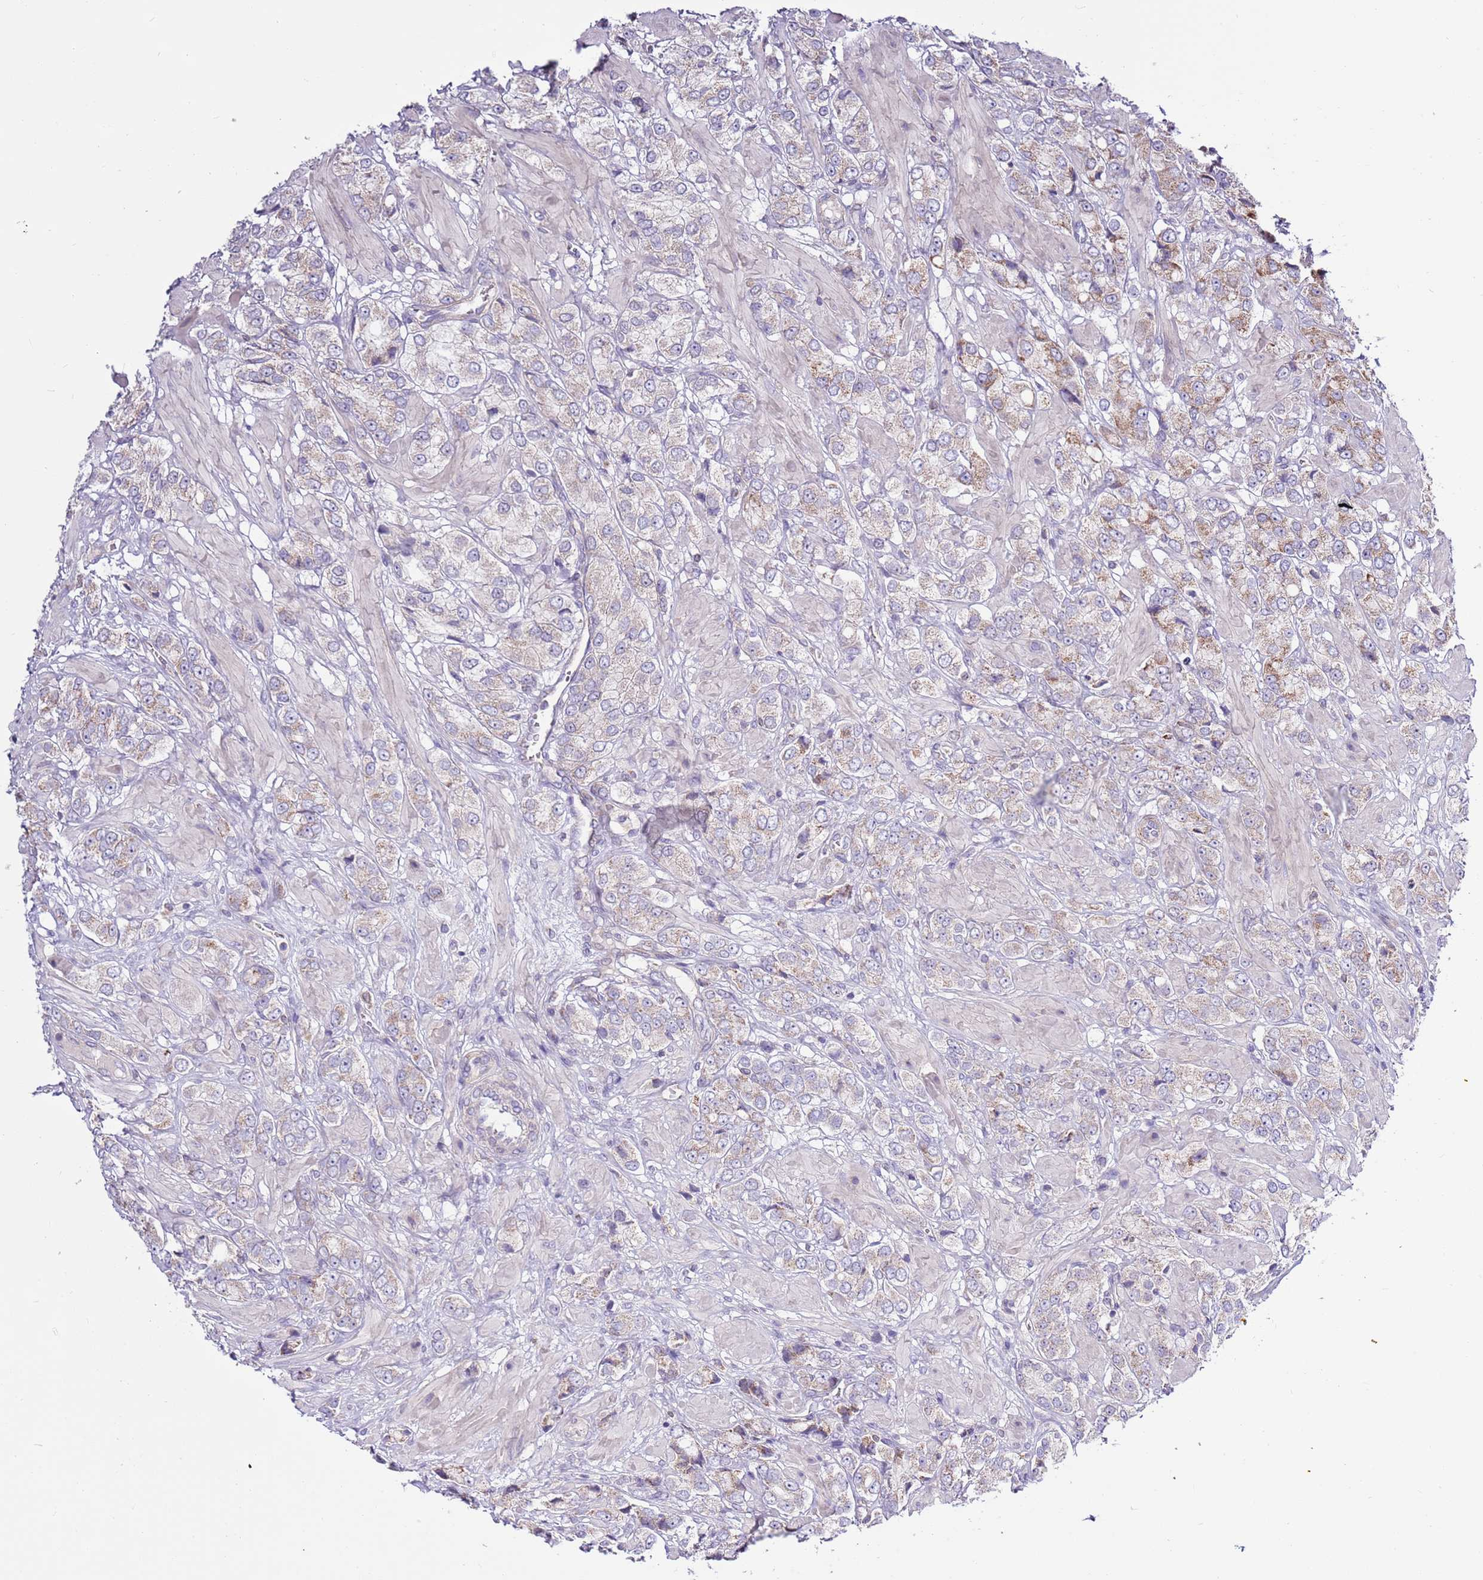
{"staining": {"intensity": "moderate", "quantity": "<25%", "location": "cytoplasmic/membranous"}, "tissue": "prostate cancer", "cell_type": "Tumor cells", "image_type": "cancer", "snomed": [{"axis": "morphology", "description": "Adenocarcinoma, High grade"}, {"axis": "topography", "description": "Prostate and seminal vesicle, NOS"}], "caption": "Immunohistochemical staining of prostate adenocarcinoma (high-grade) shows low levels of moderate cytoplasmic/membranous staining in about <25% of tumor cells.", "gene": "SMG1", "patient": {"sex": "male", "age": 64}}